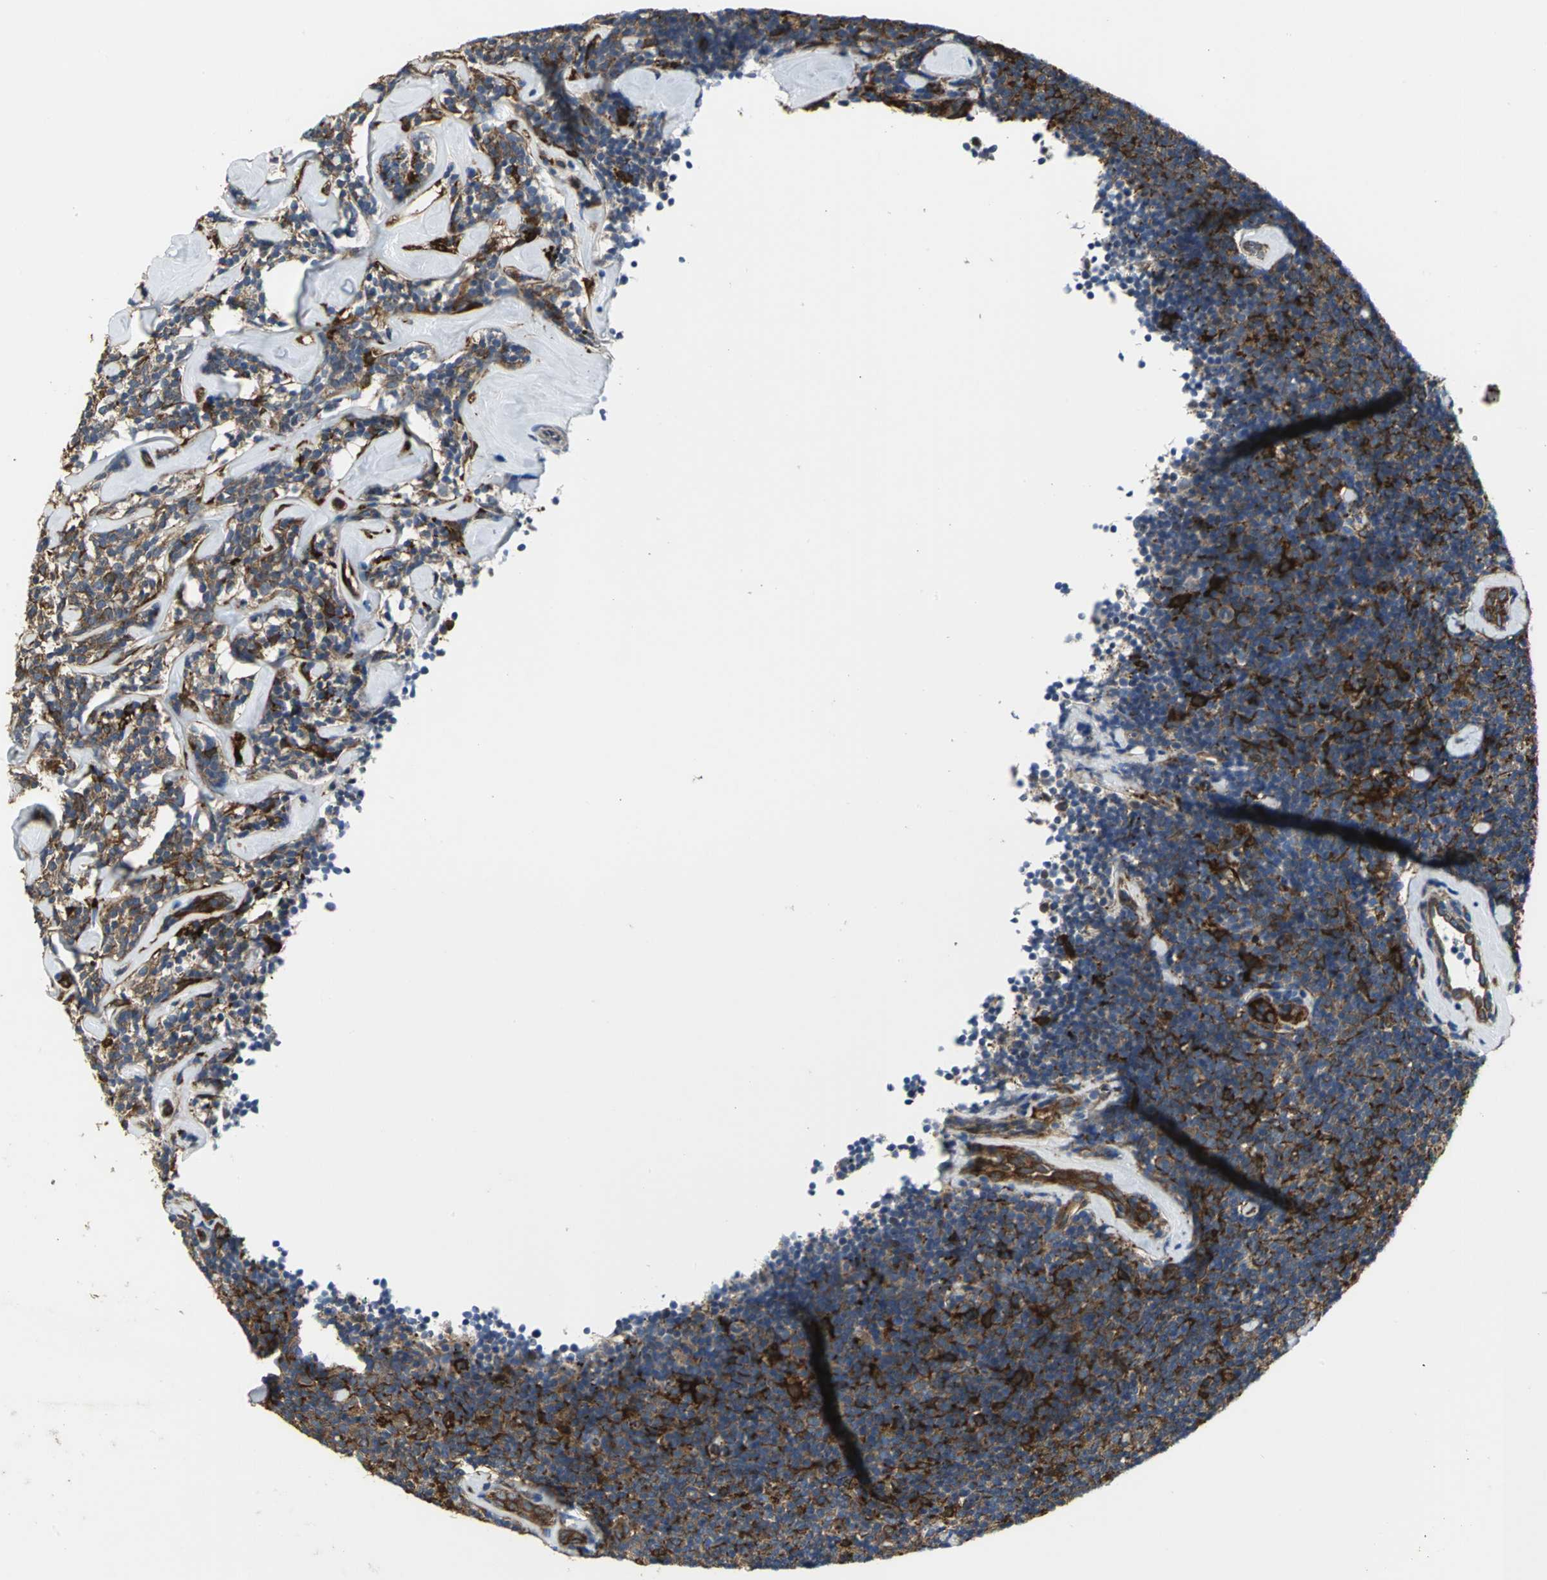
{"staining": {"intensity": "strong", "quantity": "25%-75%", "location": "cytoplasmic/membranous"}, "tissue": "lymphoma", "cell_type": "Tumor cells", "image_type": "cancer", "snomed": [{"axis": "morphology", "description": "Malignant lymphoma, non-Hodgkin's type, Low grade"}, {"axis": "topography", "description": "Lymph node"}], "caption": "The image demonstrates immunohistochemical staining of lymphoma. There is strong cytoplasmic/membranous expression is identified in about 25%-75% of tumor cells. (IHC, brightfield microscopy, high magnification).", "gene": "CHRNB1", "patient": {"sex": "female", "age": 56}}